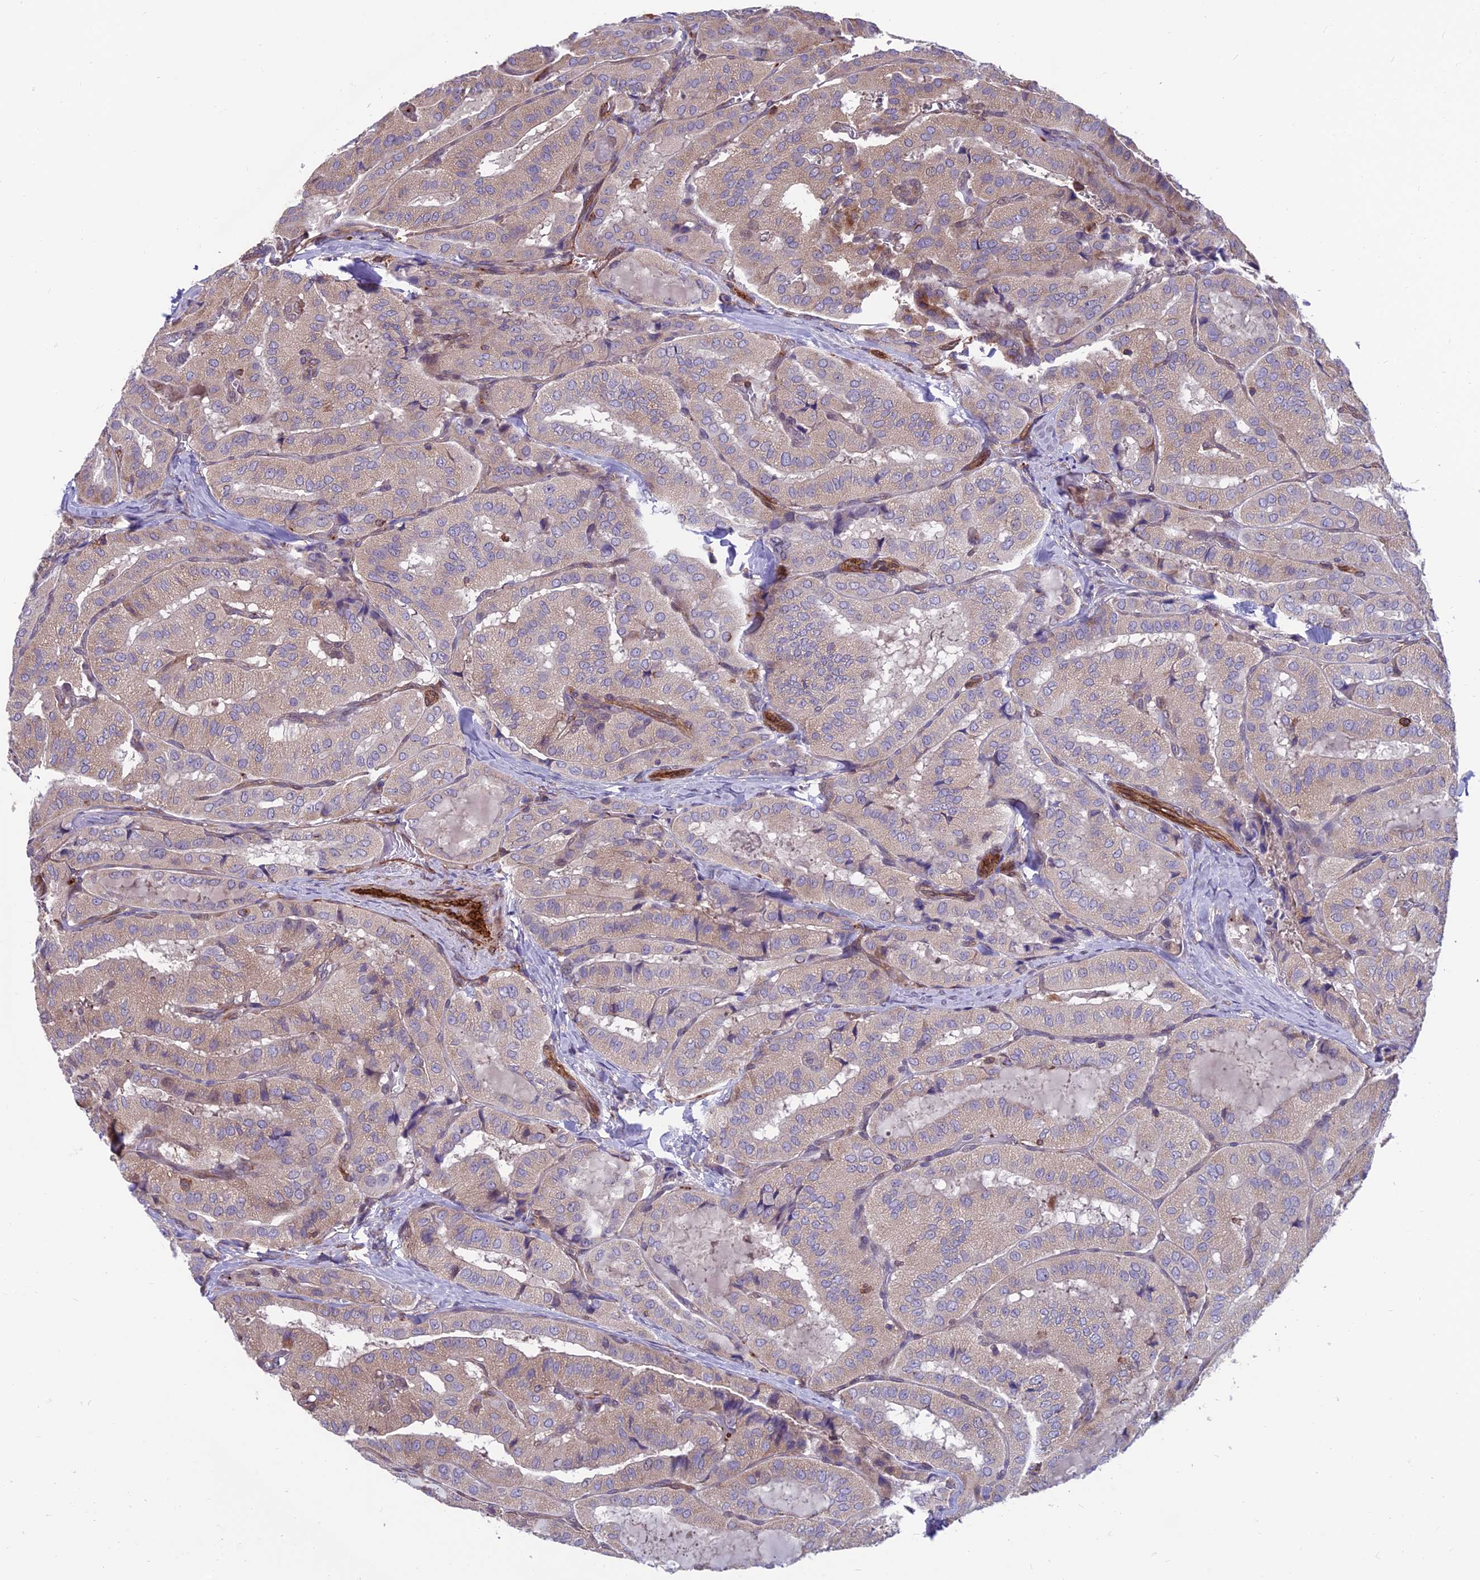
{"staining": {"intensity": "weak", "quantity": ">75%", "location": "cytoplasmic/membranous"}, "tissue": "thyroid cancer", "cell_type": "Tumor cells", "image_type": "cancer", "snomed": [{"axis": "morphology", "description": "Normal tissue, NOS"}, {"axis": "morphology", "description": "Papillary adenocarcinoma, NOS"}, {"axis": "topography", "description": "Thyroid gland"}], "caption": "Protein staining shows weak cytoplasmic/membranous staining in approximately >75% of tumor cells in thyroid papillary adenocarcinoma. (Brightfield microscopy of DAB IHC at high magnification).", "gene": "RTN4RL1", "patient": {"sex": "female", "age": 59}}